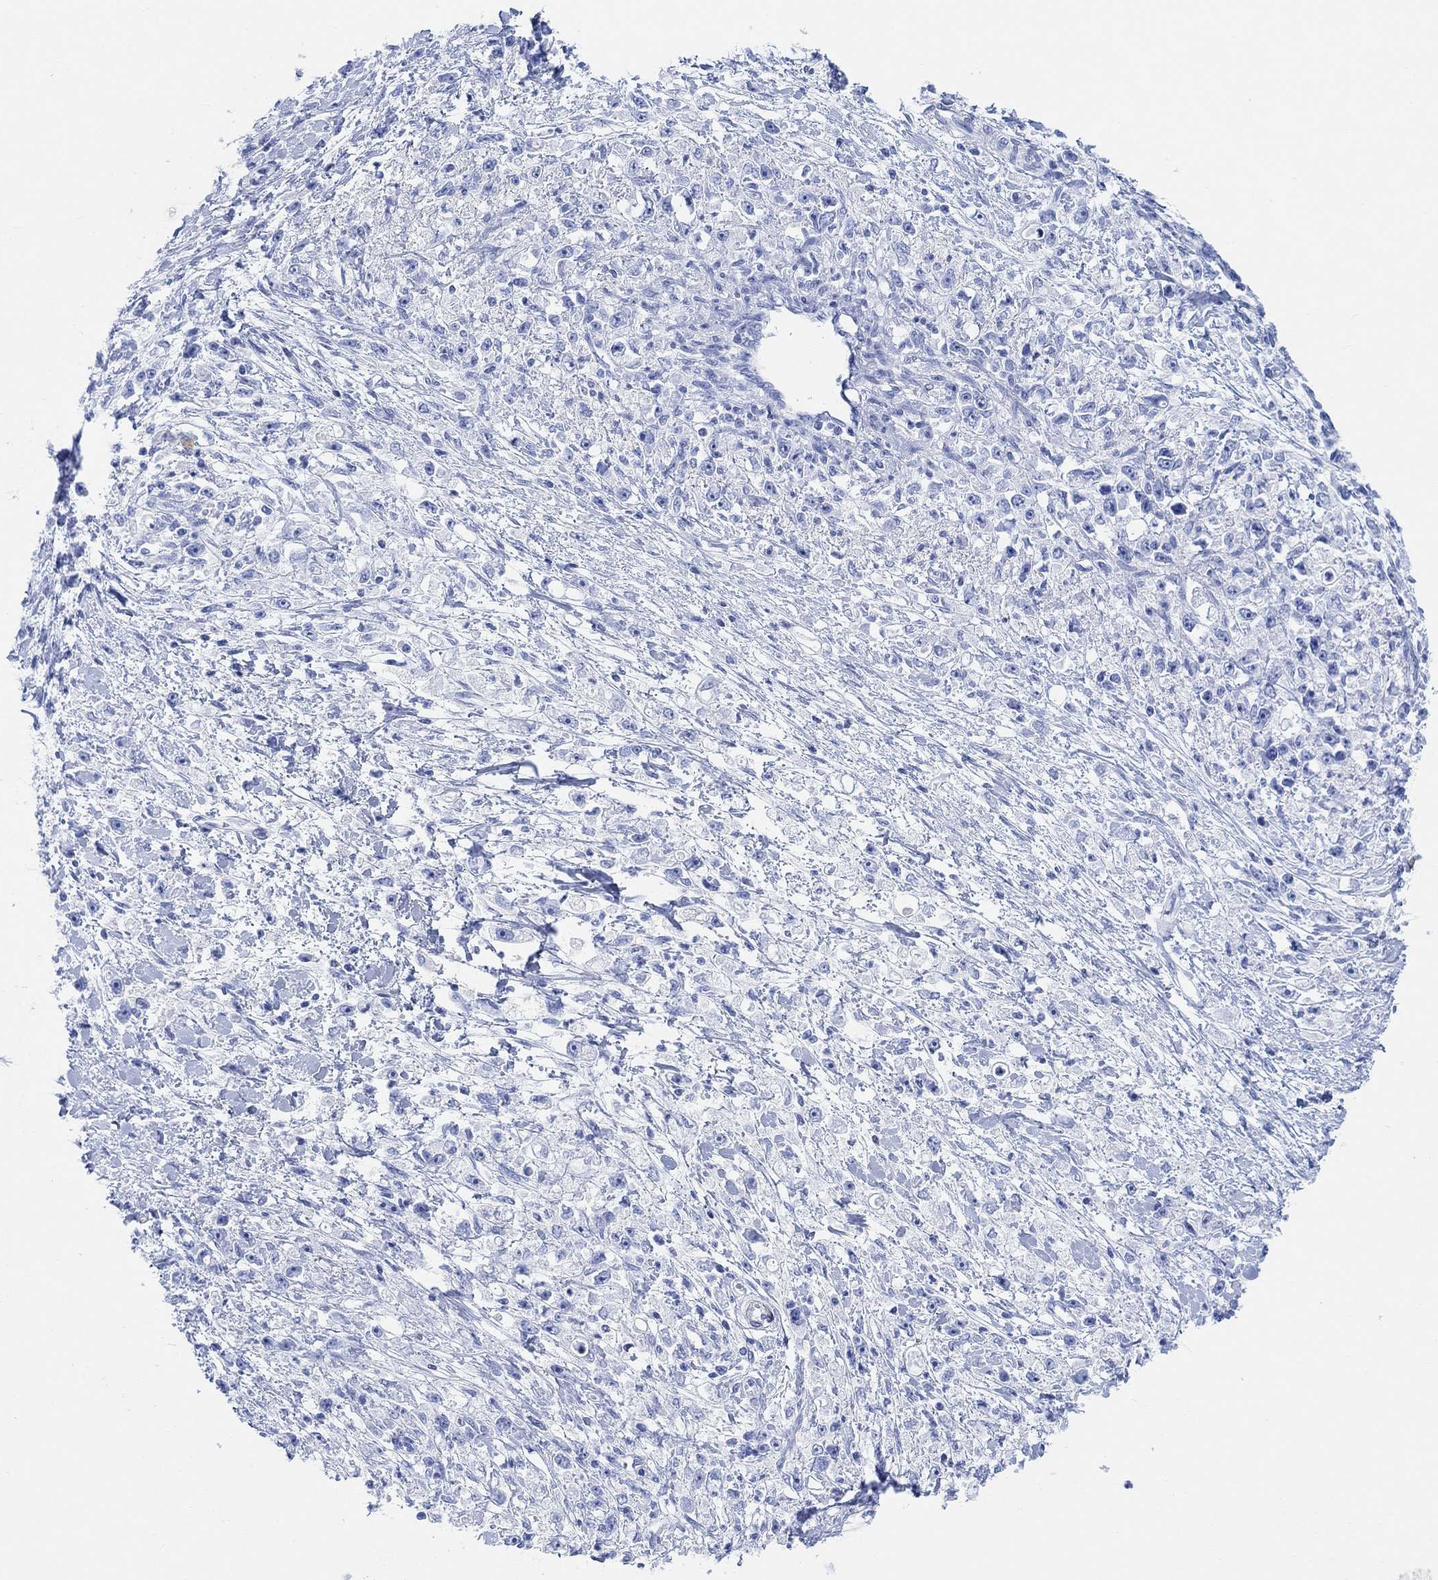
{"staining": {"intensity": "negative", "quantity": "none", "location": "none"}, "tissue": "stomach cancer", "cell_type": "Tumor cells", "image_type": "cancer", "snomed": [{"axis": "morphology", "description": "Adenocarcinoma, NOS"}, {"axis": "topography", "description": "Stomach"}], "caption": "IHC histopathology image of neoplastic tissue: human stomach adenocarcinoma stained with DAB (3,3'-diaminobenzidine) shows no significant protein staining in tumor cells.", "gene": "ANKRD33", "patient": {"sex": "female", "age": 59}}